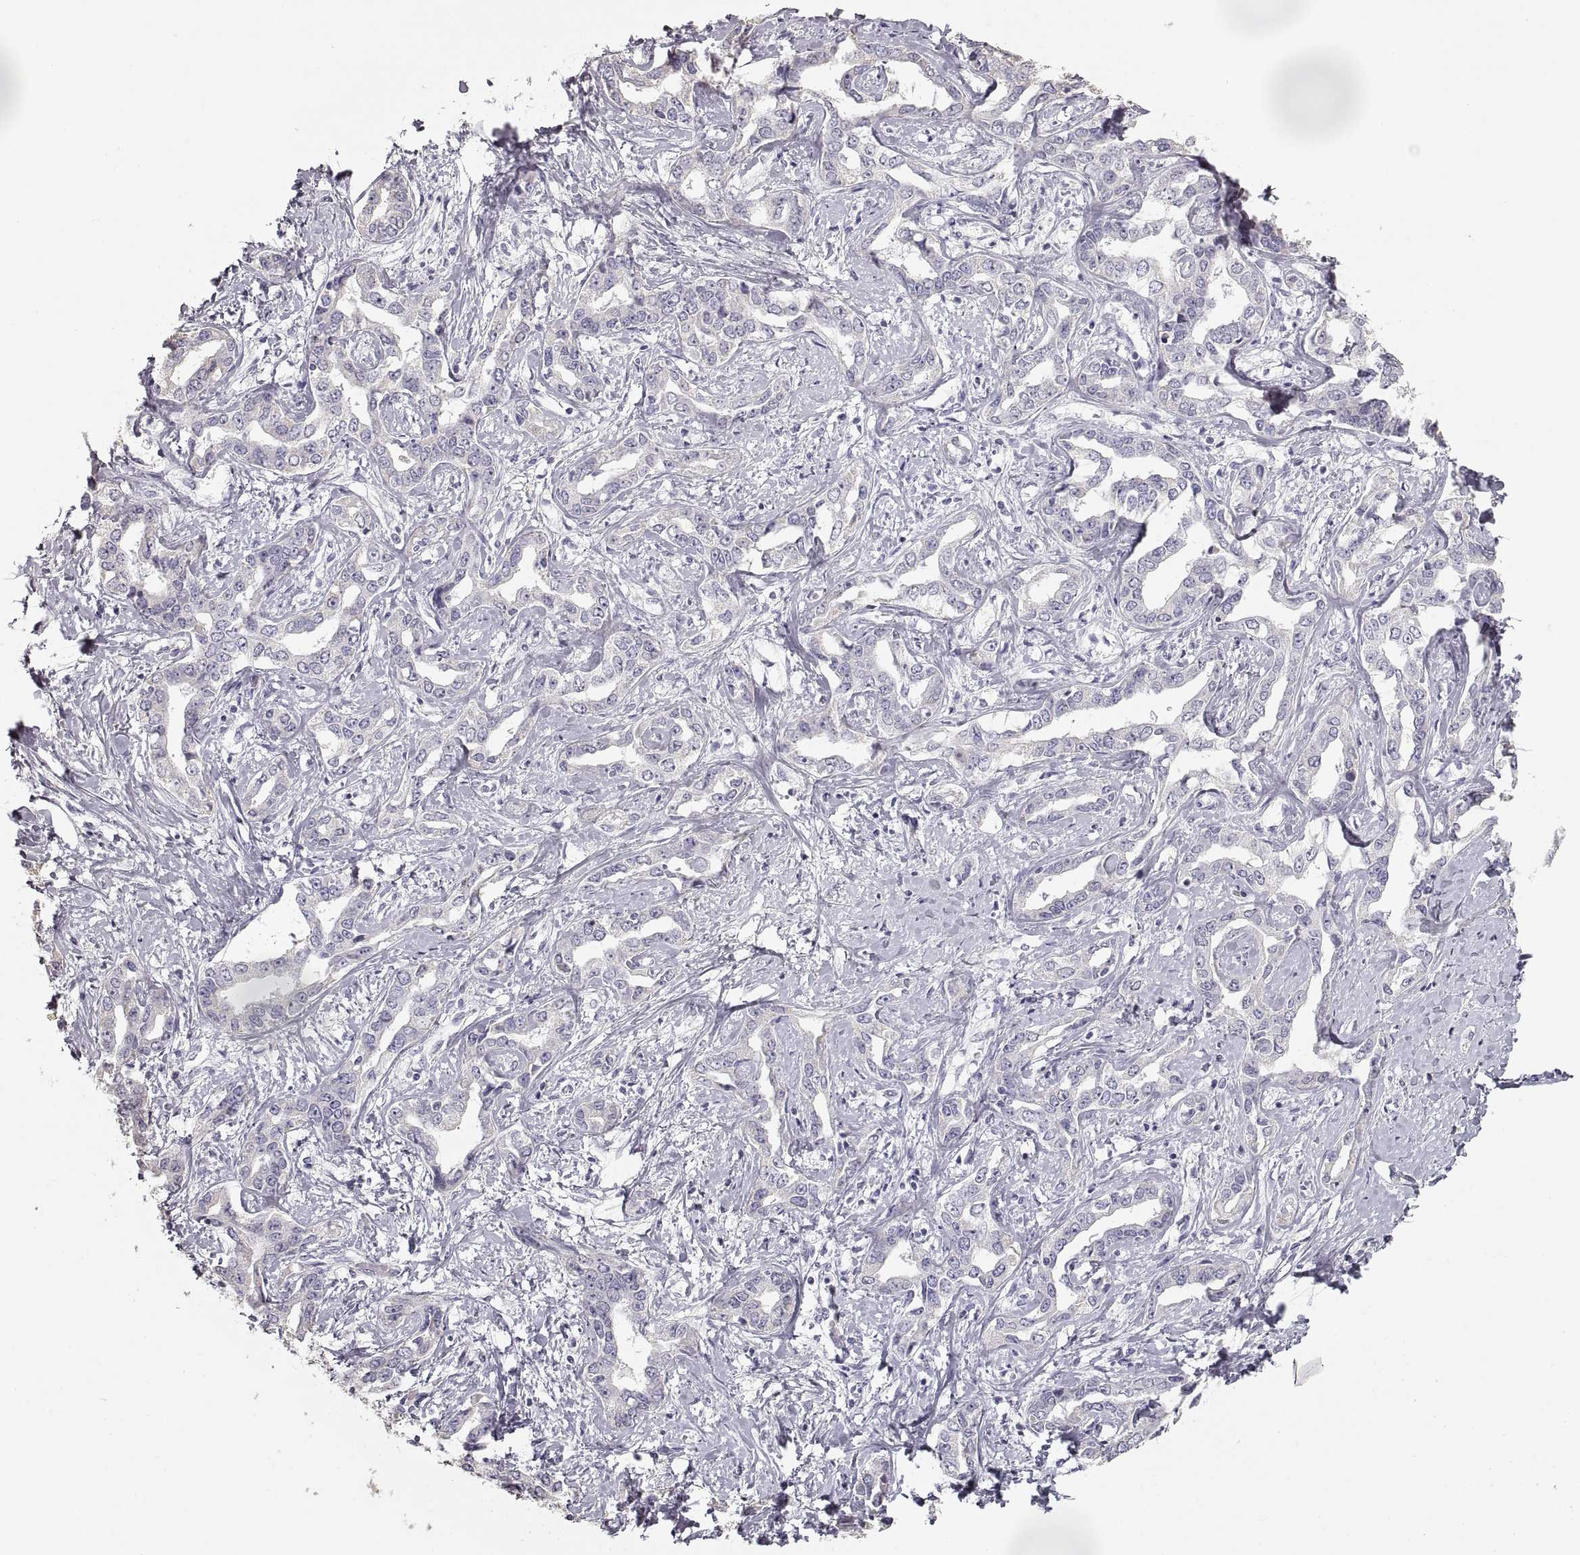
{"staining": {"intensity": "negative", "quantity": "none", "location": "none"}, "tissue": "liver cancer", "cell_type": "Tumor cells", "image_type": "cancer", "snomed": [{"axis": "morphology", "description": "Cholangiocarcinoma"}, {"axis": "topography", "description": "Liver"}], "caption": "Tumor cells are negative for protein expression in human liver cholangiocarcinoma.", "gene": "ZP3", "patient": {"sex": "male", "age": 59}}